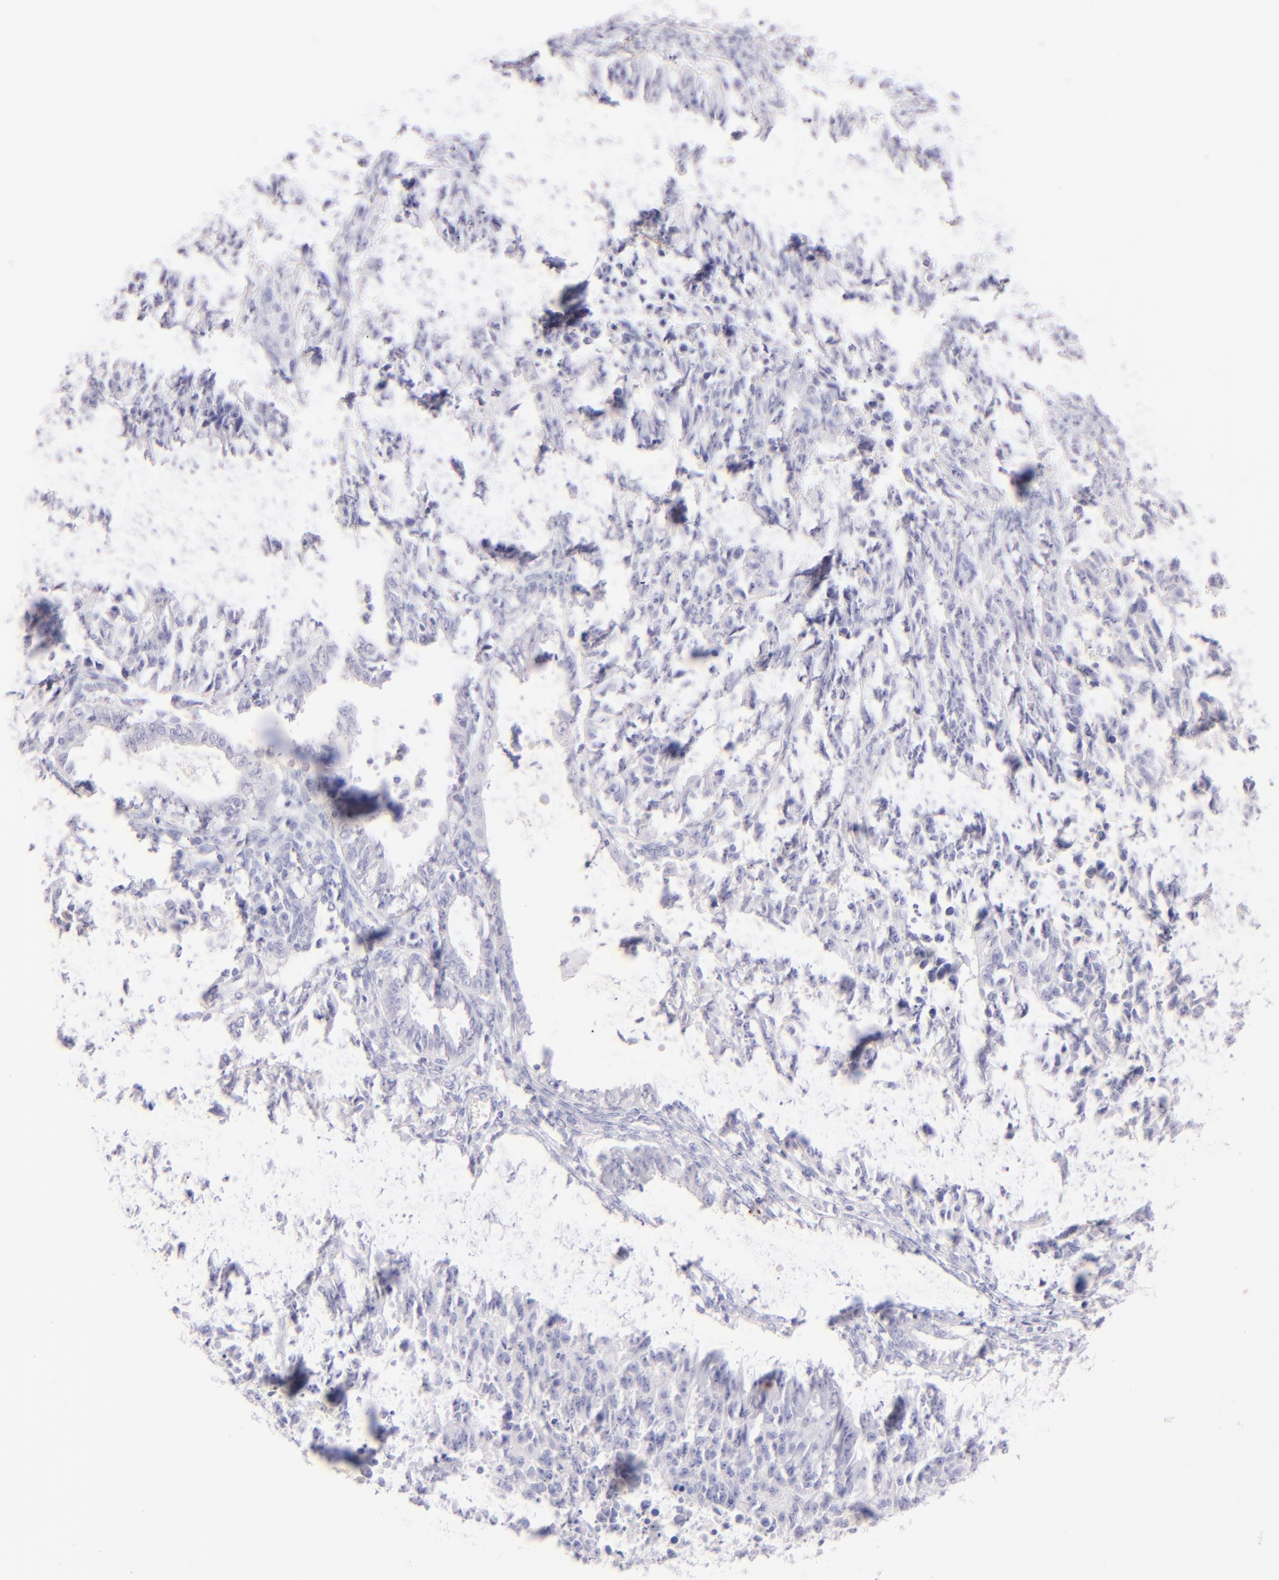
{"staining": {"intensity": "negative", "quantity": "none", "location": "none"}, "tissue": "endometrial cancer", "cell_type": "Tumor cells", "image_type": "cancer", "snomed": [{"axis": "morphology", "description": "Adenocarcinoma, NOS"}, {"axis": "topography", "description": "Endometrium"}], "caption": "Immunohistochemistry of human endometrial adenocarcinoma demonstrates no positivity in tumor cells. (DAB immunohistochemistry (IHC) with hematoxylin counter stain).", "gene": "SDC1", "patient": {"sex": "female", "age": 42}}